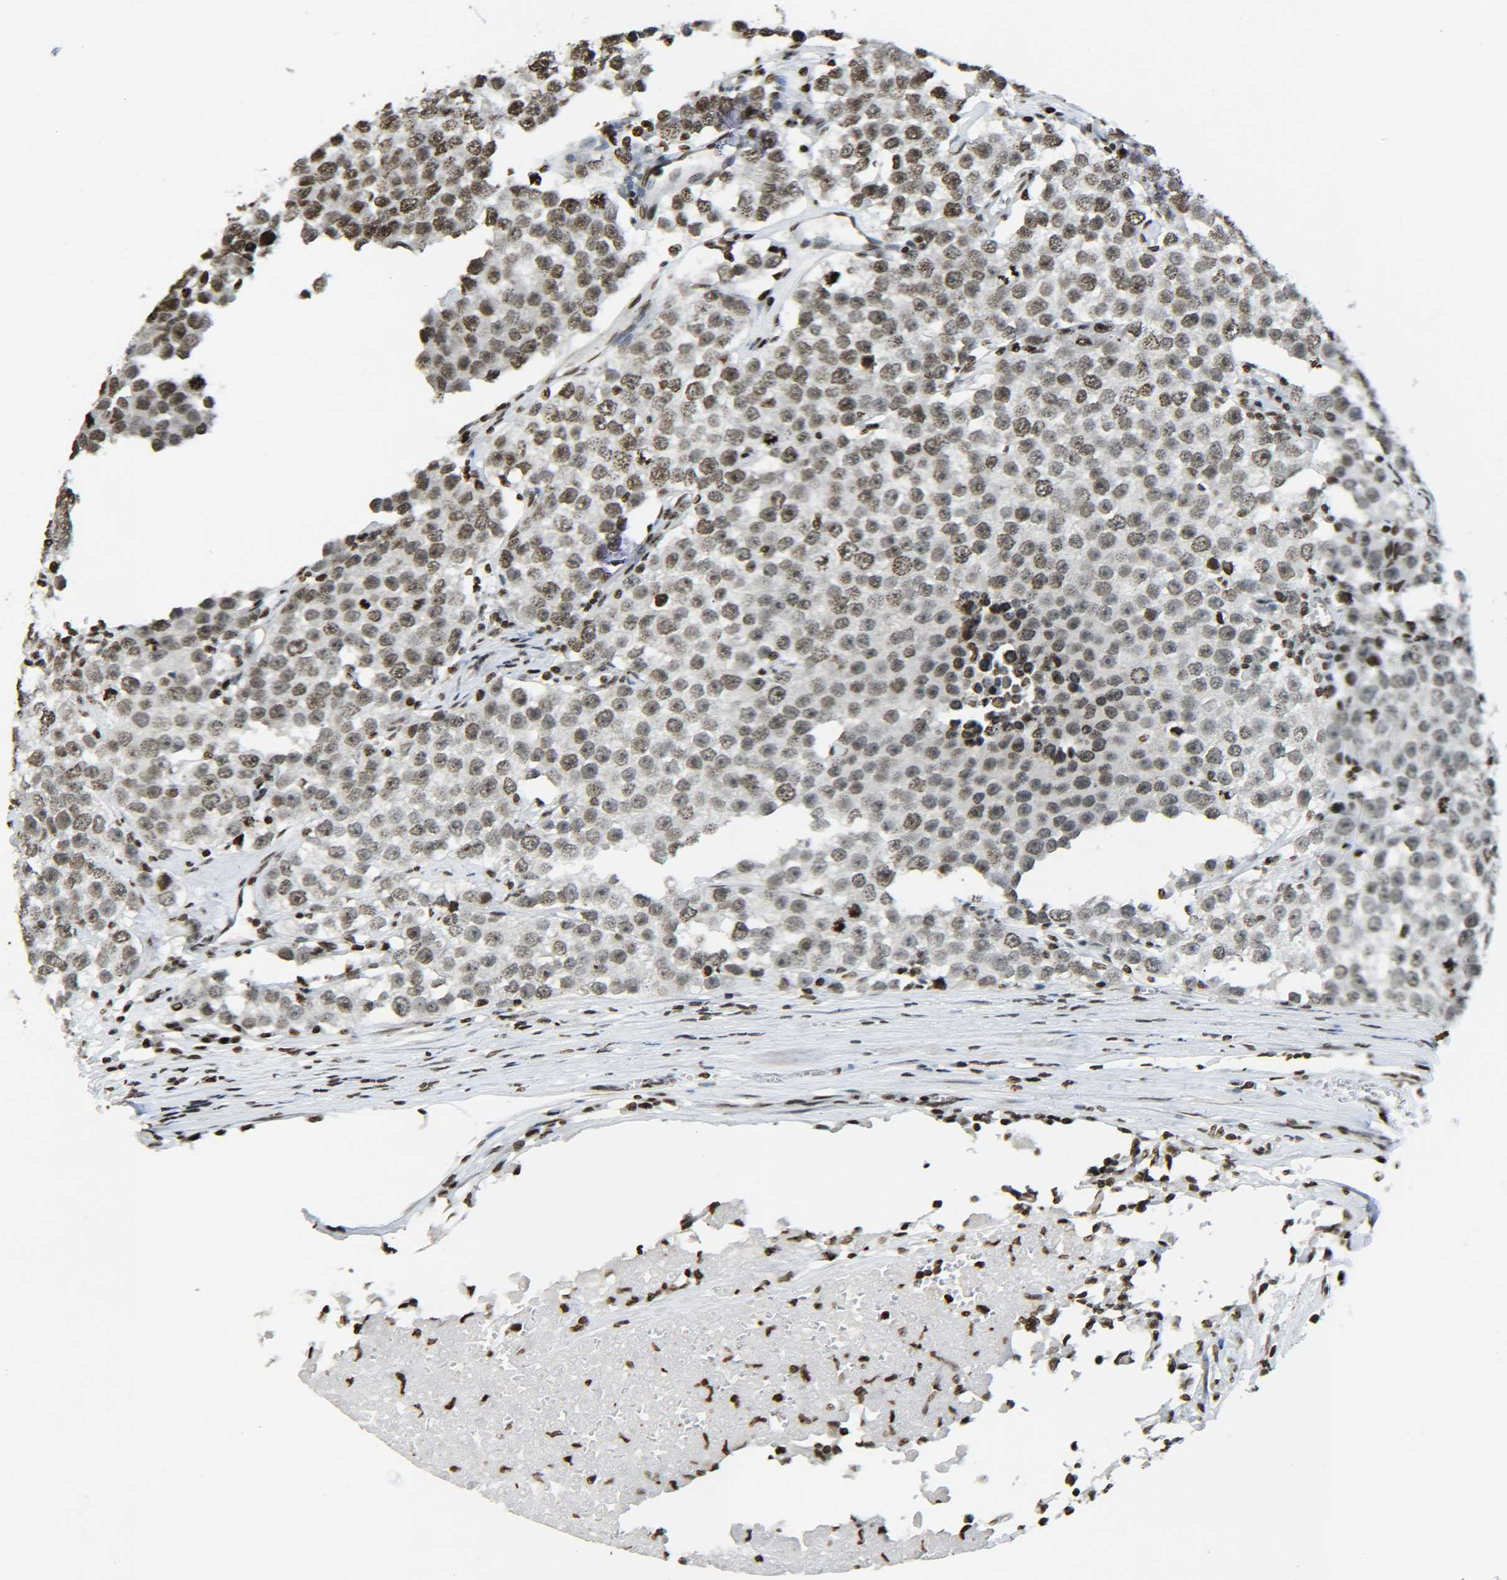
{"staining": {"intensity": "moderate", "quantity": ">75%", "location": "nuclear"}, "tissue": "testis cancer", "cell_type": "Tumor cells", "image_type": "cancer", "snomed": [{"axis": "morphology", "description": "Seminoma, NOS"}, {"axis": "morphology", "description": "Carcinoma, Embryonal, NOS"}, {"axis": "topography", "description": "Testis"}], "caption": "This histopathology image reveals seminoma (testis) stained with immunohistochemistry to label a protein in brown. The nuclear of tumor cells show moderate positivity for the protein. Nuclei are counter-stained blue.", "gene": "H4C16", "patient": {"sex": "male", "age": 52}}